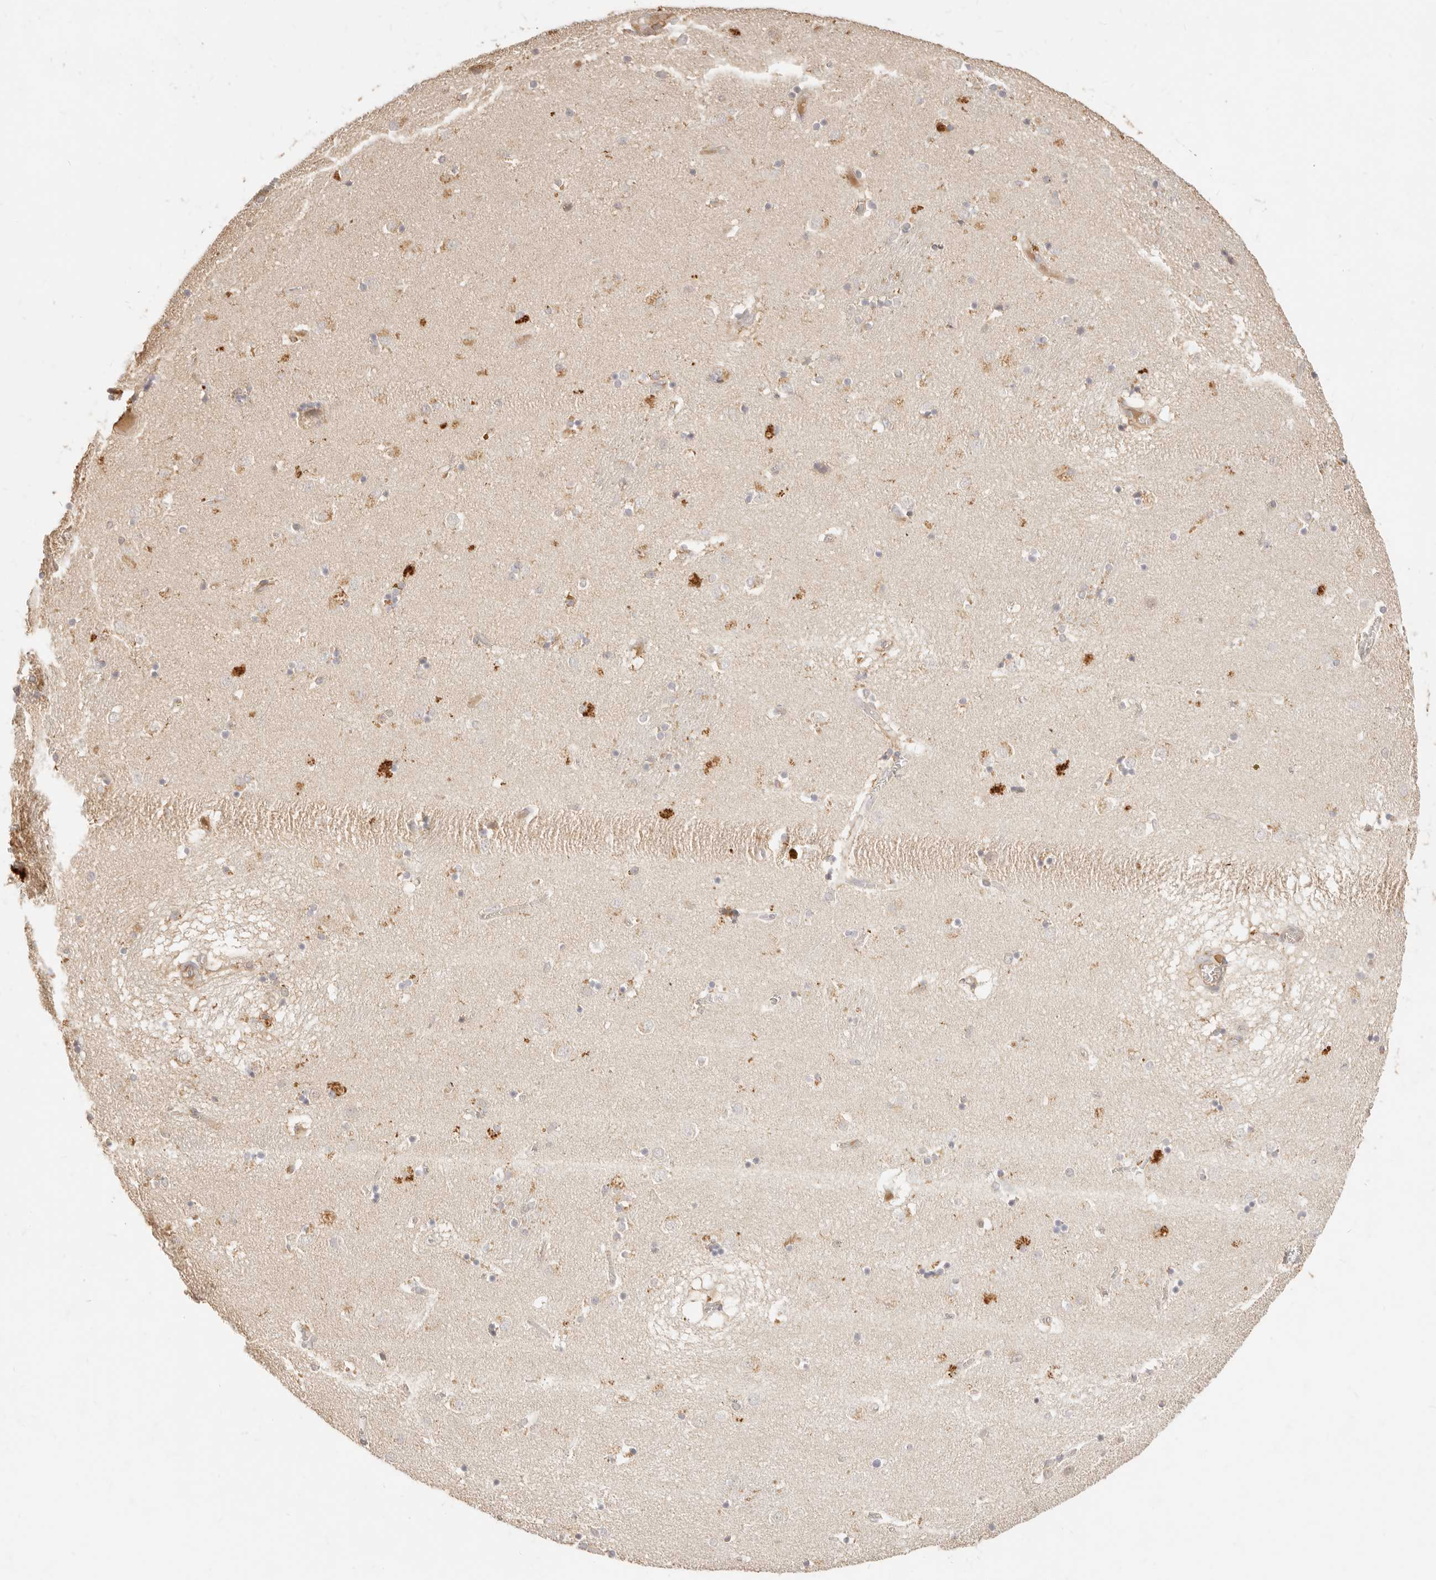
{"staining": {"intensity": "moderate", "quantity": "<25%", "location": "cytoplasmic/membranous"}, "tissue": "caudate", "cell_type": "Glial cells", "image_type": "normal", "snomed": [{"axis": "morphology", "description": "Normal tissue, NOS"}, {"axis": "topography", "description": "Lateral ventricle wall"}], "caption": "Glial cells display low levels of moderate cytoplasmic/membranous positivity in about <25% of cells in unremarkable caudate.", "gene": "TMTC2", "patient": {"sex": "male", "age": 70}}